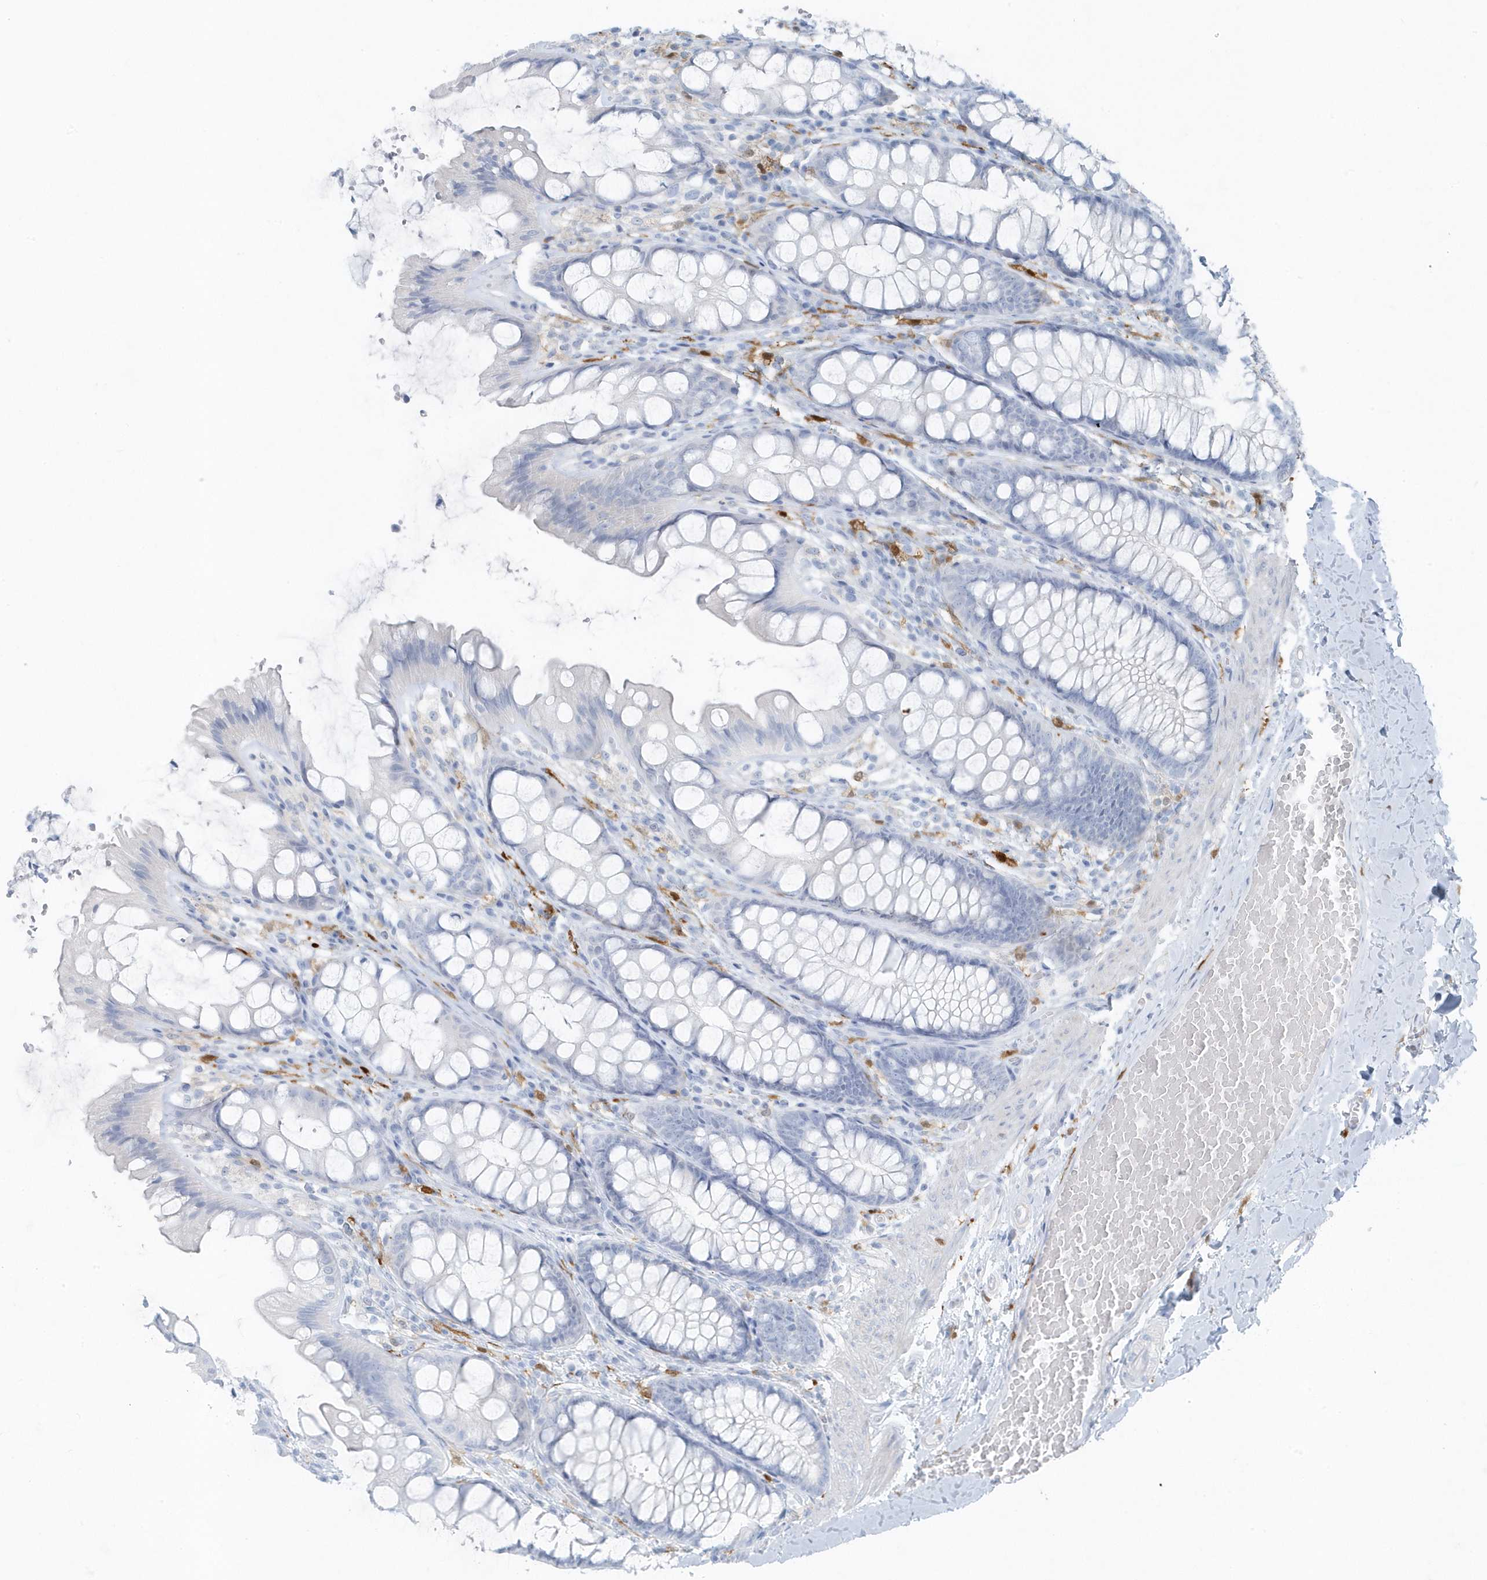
{"staining": {"intensity": "negative", "quantity": "none", "location": "none"}, "tissue": "colon", "cell_type": "Endothelial cells", "image_type": "normal", "snomed": [{"axis": "morphology", "description": "Normal tissue, NOS"}, {"axis": "topography", "description": "Colon"}], "caption": "Histopathology image shows no significant protein staining in endothelial cells of unremarkable colon.", "gene": "FAM98A", "patient": {"sex": "male", "age": 47}}